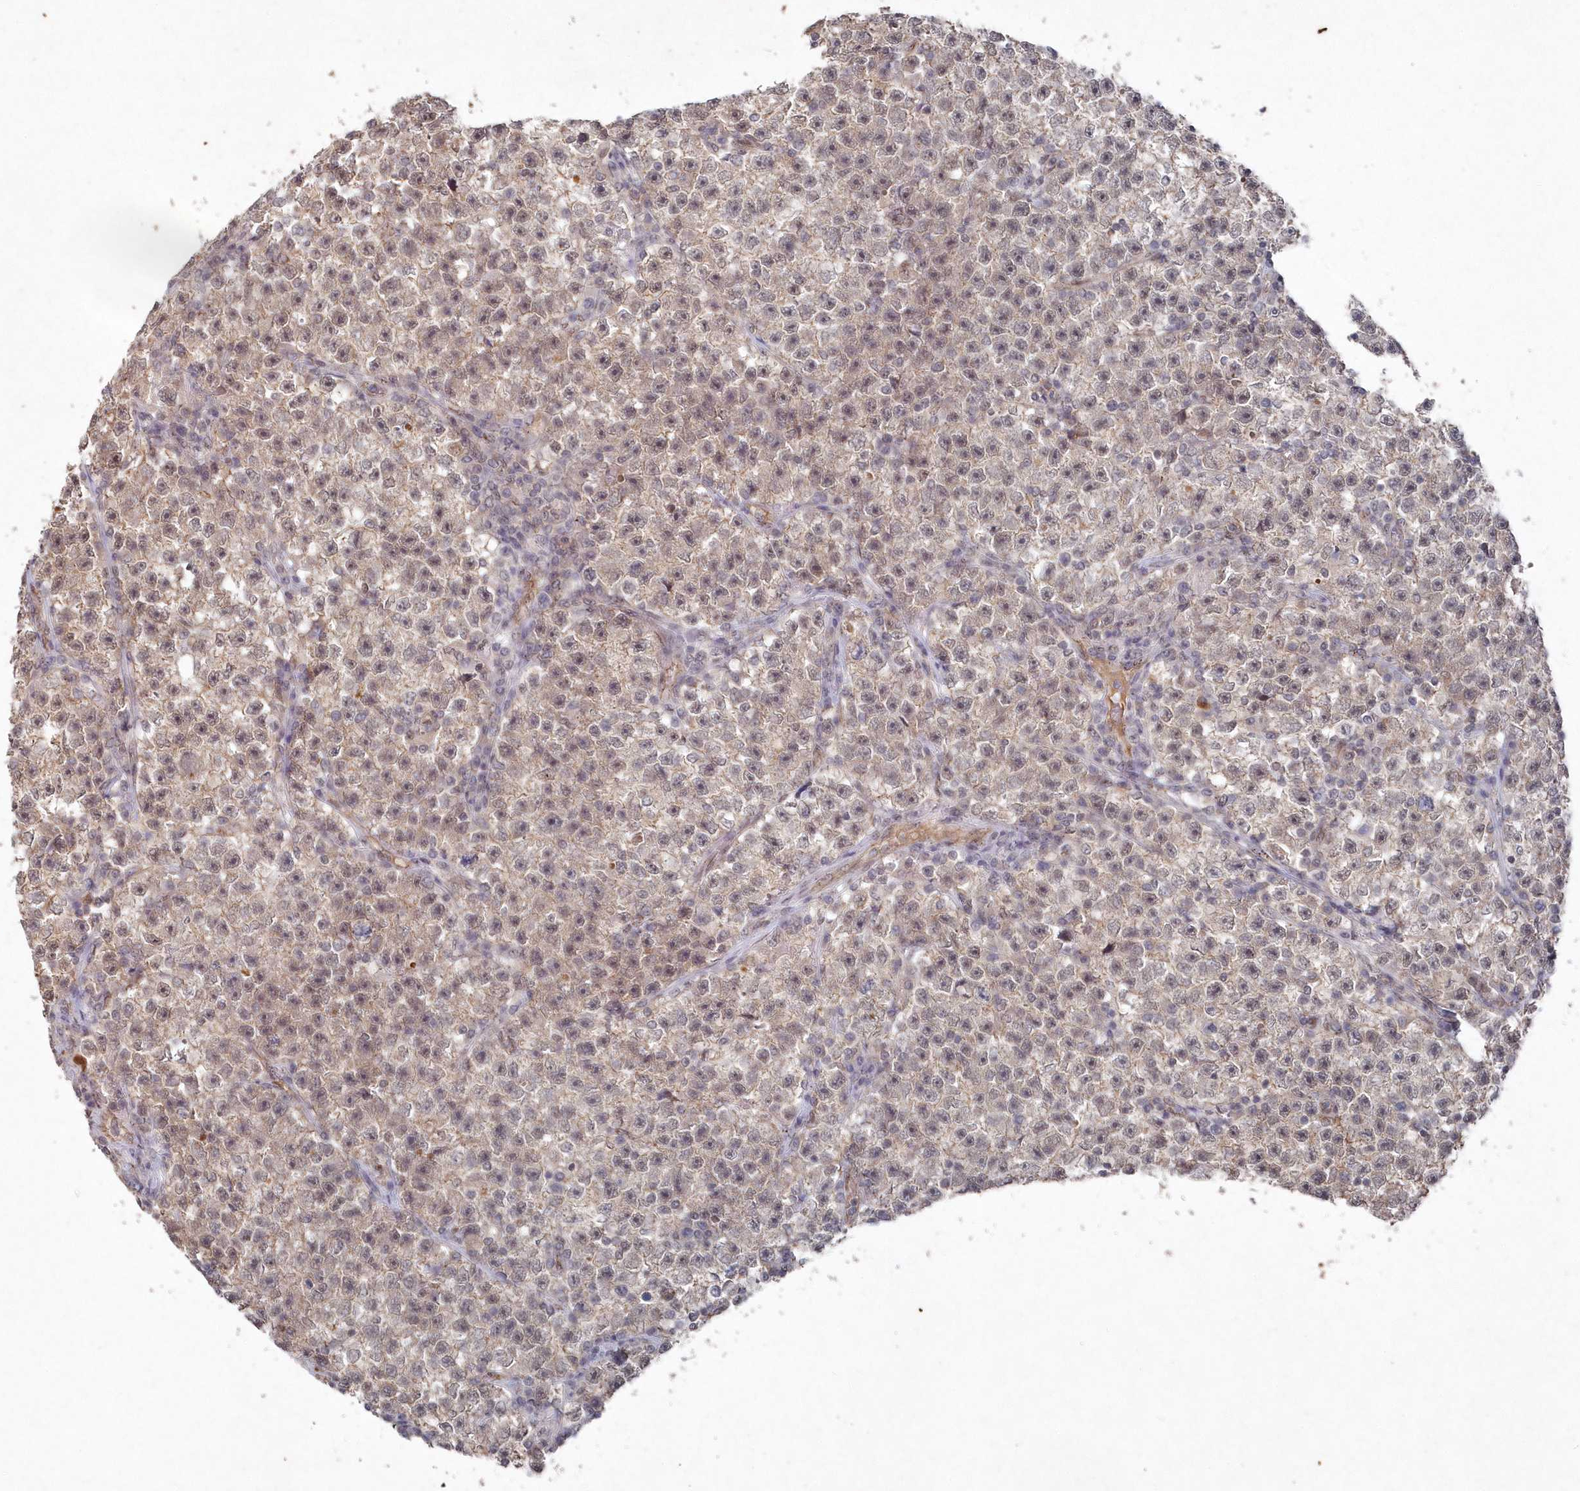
{"staining": {"intensity": "weak", "quantity": ">75%", "location": "cytoplasmic/membranous"}, "tissue": "testis cancer", "cell_type": "Tumor cells", "image_type": "cancer", "snomed": [{"axis": "morphology", "description": "Seminoma, NOS"}, {"axis": "topography", "description": "Testis"}], "caption": "Testis cancer stained with a brown dye shows weak cytoplasmic/membranous positive expression in about >75% of tumor cells.", "gene": "VSIG2", "patient": {"sex": "male", "age": 22}}